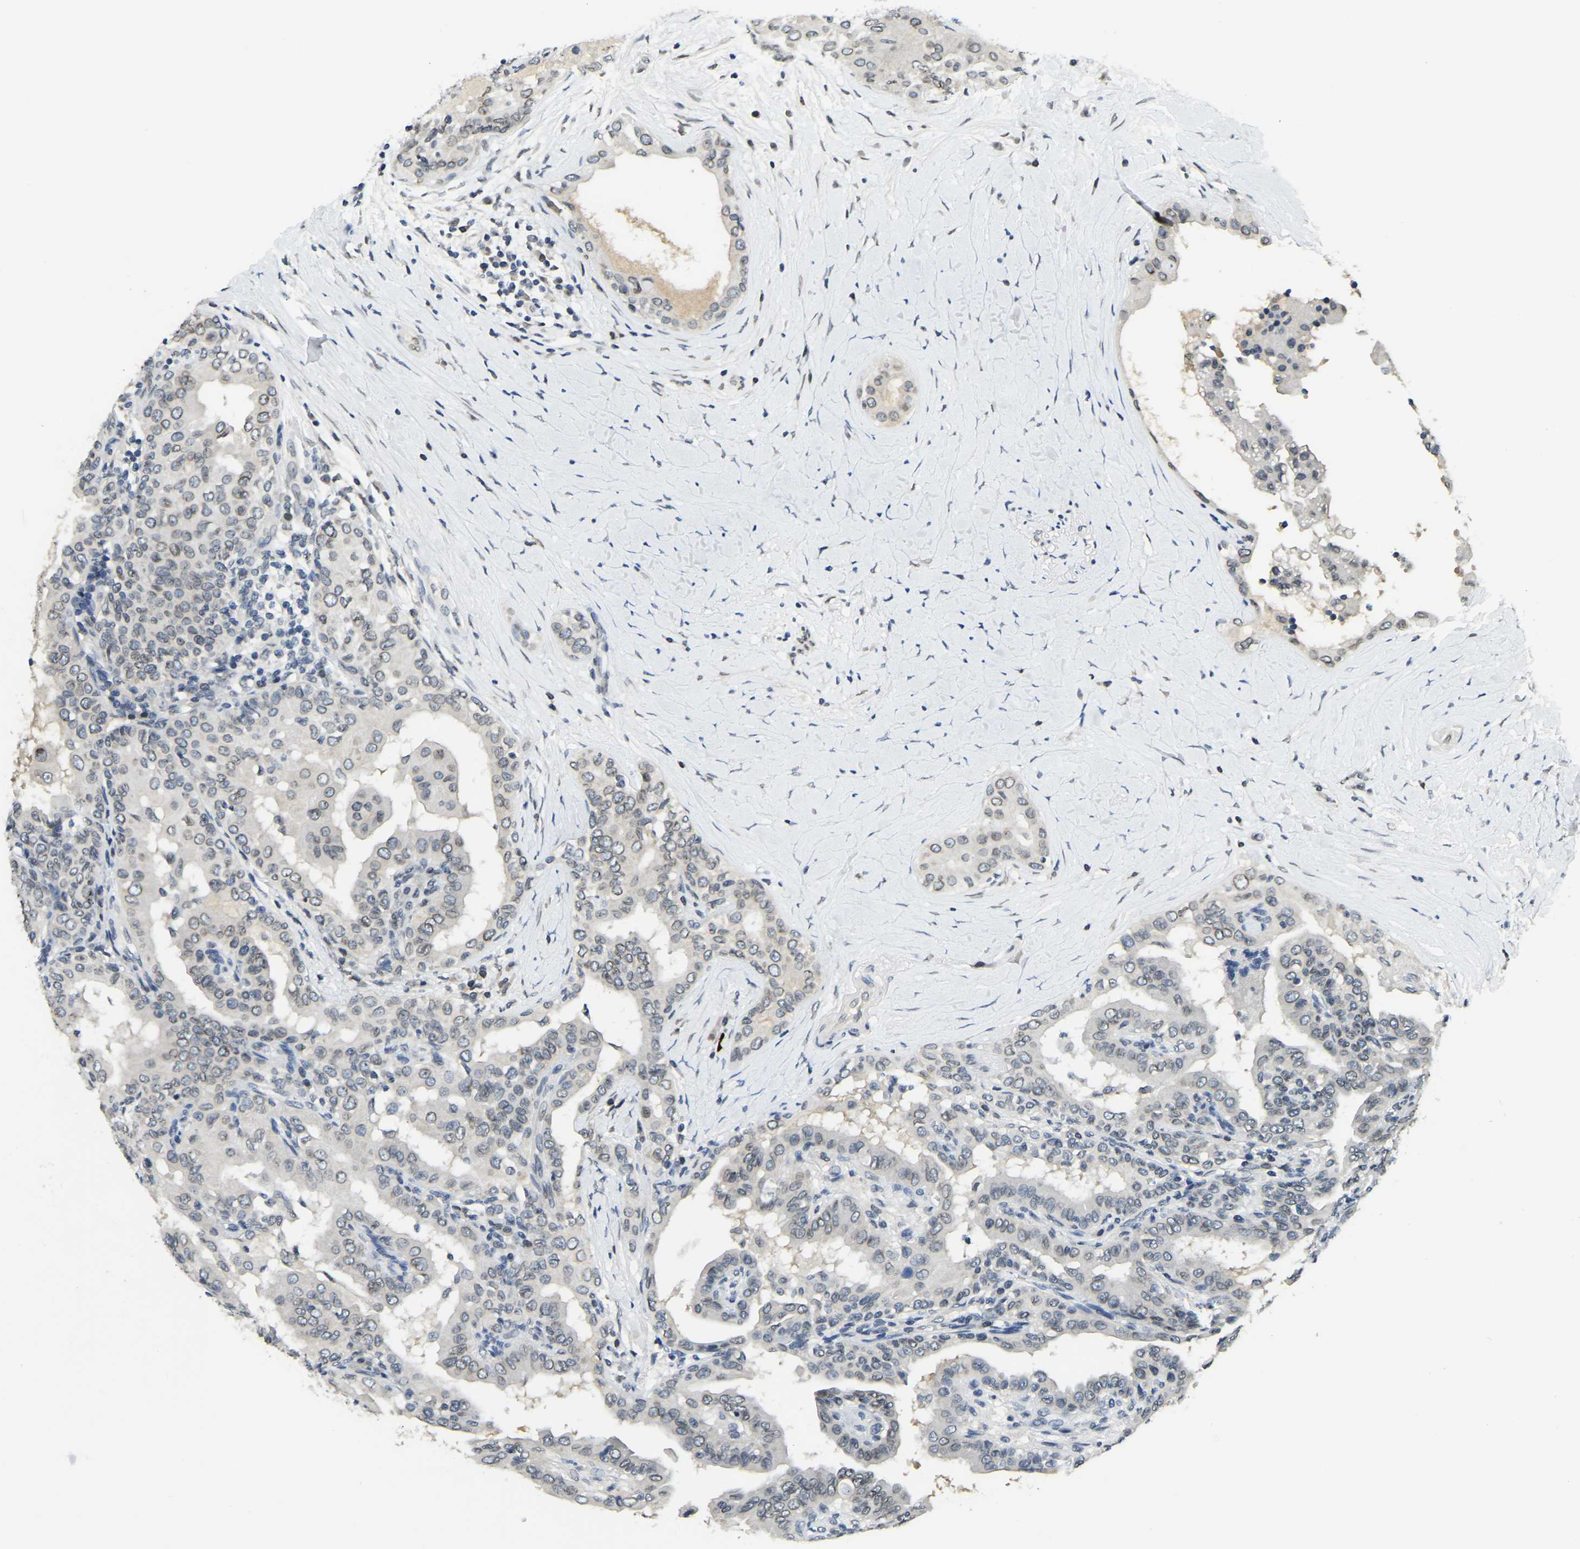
{"staining": {"intensity": "weak", "quantity": ">75%", "location": "cytoplasmic/membranous,nuclear"}, "tissue": "thyroid cancer", "cell_type": "Tumor cells", "image_type": "cancer", "snomed": [{"axis": "morphology", "description": "Papillary adenocarcinoma, NOS"}, {"axis": "topography", "description": "Thyroid gland"}], "caption": "Thyroid cancer (papillary adenocarcinoma) stained for a protein (brown) exhibits weak cytoplasmic/membranous and nuclear positive staining in about >75% of tumor cells.", "gene": "RANBP2", "patient": {"sex": "male", "age": 33}}